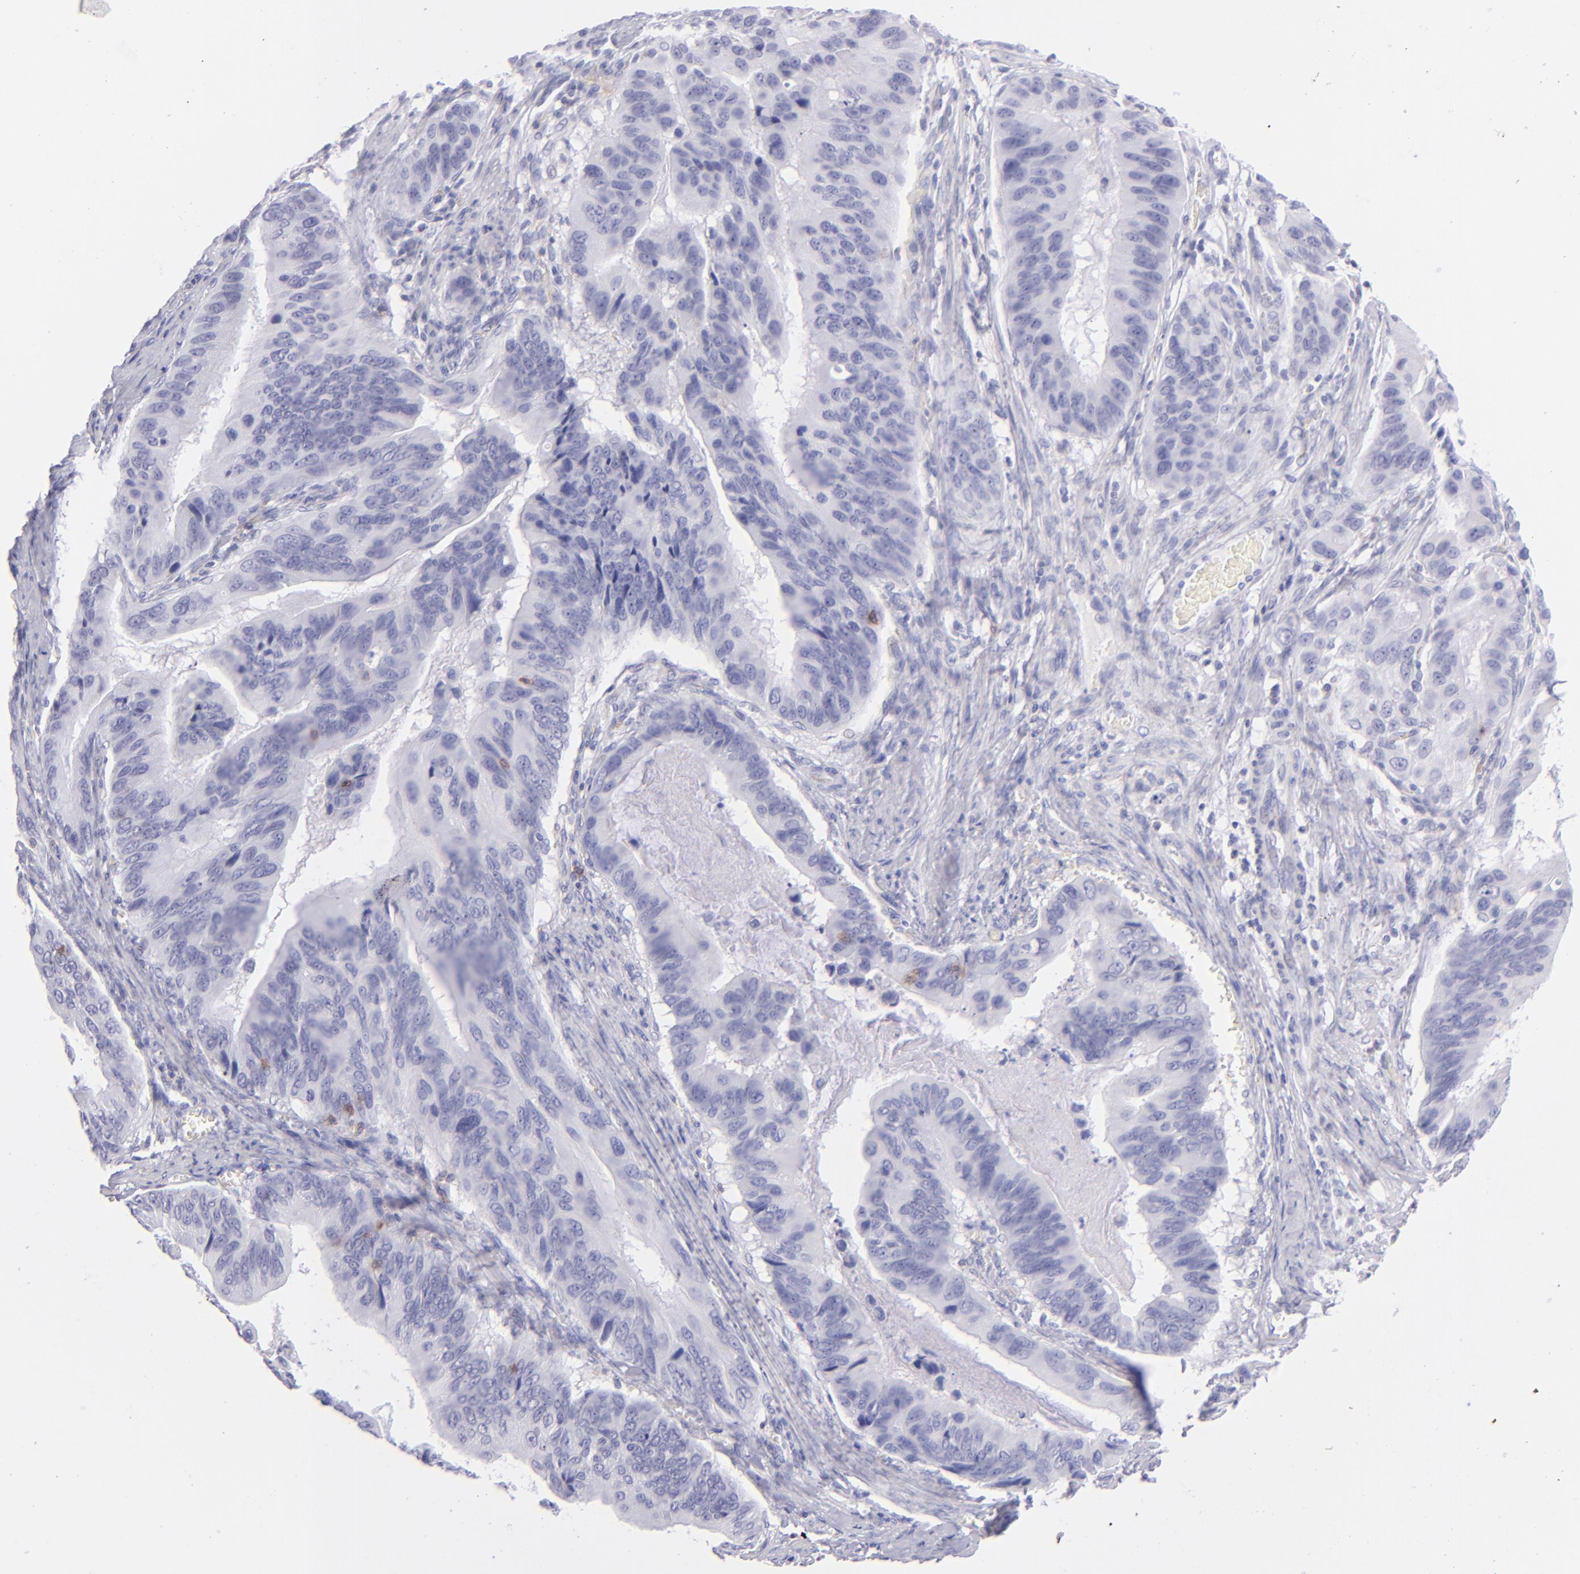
{"staining": {"intensity": "negative", "quantity": "none", "location": "none"}, "tissue": "stomach cancer", "cell_type": "Tumor cells", "image_type": "cancer", "snomed": [{"axis": "morphology", "description": "Adenocarcinoma, NOS"}, {"axis": "topography", "description": "Stomach, upper"}], "caption": "High magnification brightfield microscopy of adenocarcinoma (stomach) stained with DAB (3,3'-diaminobenzidine) (brown) and counterstained with hematoxylin (blue): tumor cells show no significant positivity.", "gene": "CD69", "patient": {"sex": "male", "age": 80}}